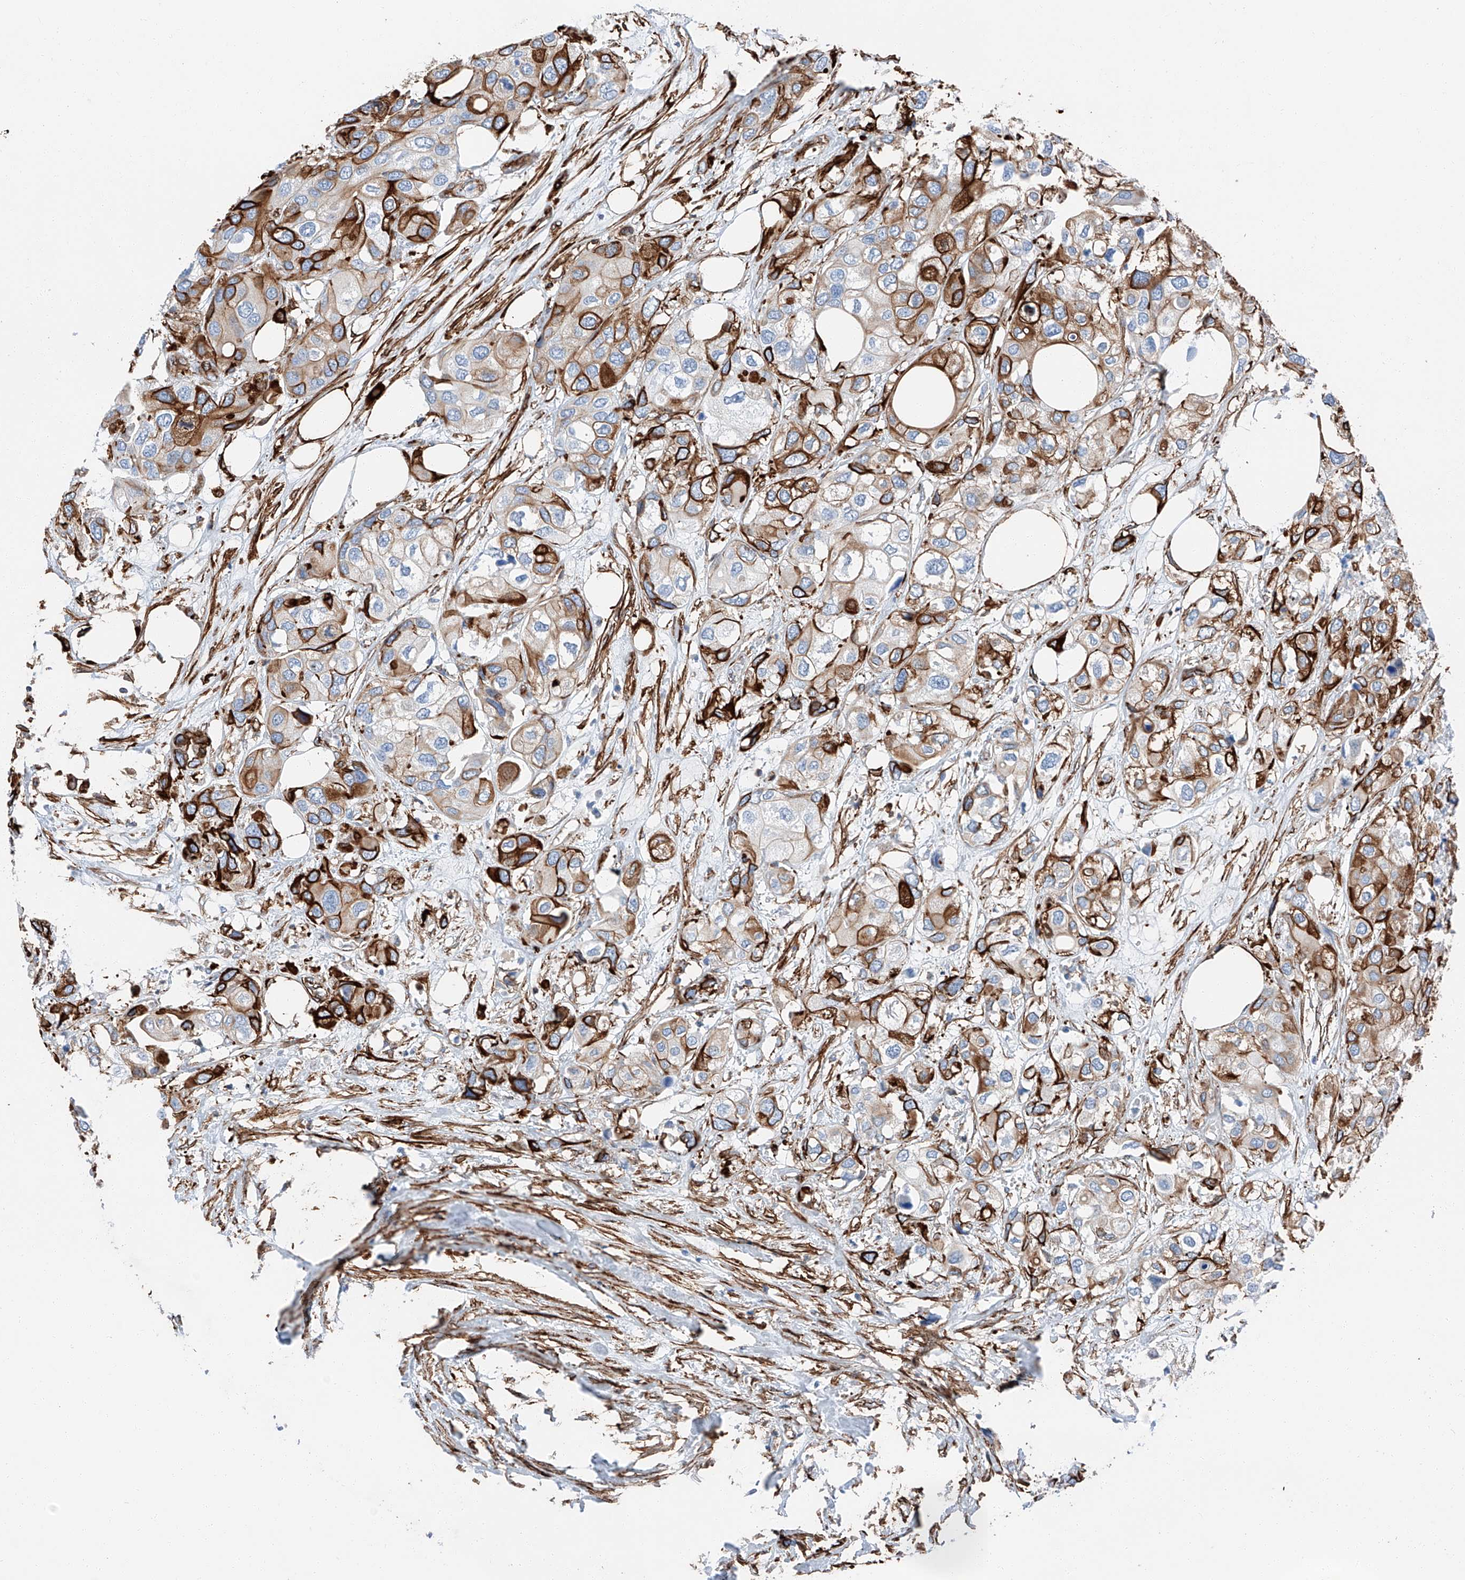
{"staining": {"intensity": "strong", "quantity": "25%-75%", "location": "cytoplasmic/membranous"}, "tissue": "urothelial cancer", "cell_type": "Tumor cells", "image_type": "cancer", "snomed": [{"axis": "morphology", "description": "Urothelial carcinoma, High grade"}, {"axis": "topography", "description": "Urinary bladder"}], "caption": "Immunohistochemistry of human high-grade urothelial carcinoma exhibits high levels of strong cytoplasmic/membranous positivity in about 25%-75% of tumor cells.", "gene": "ZNF804A", "patient": {"sex": "male", "age": 64}}